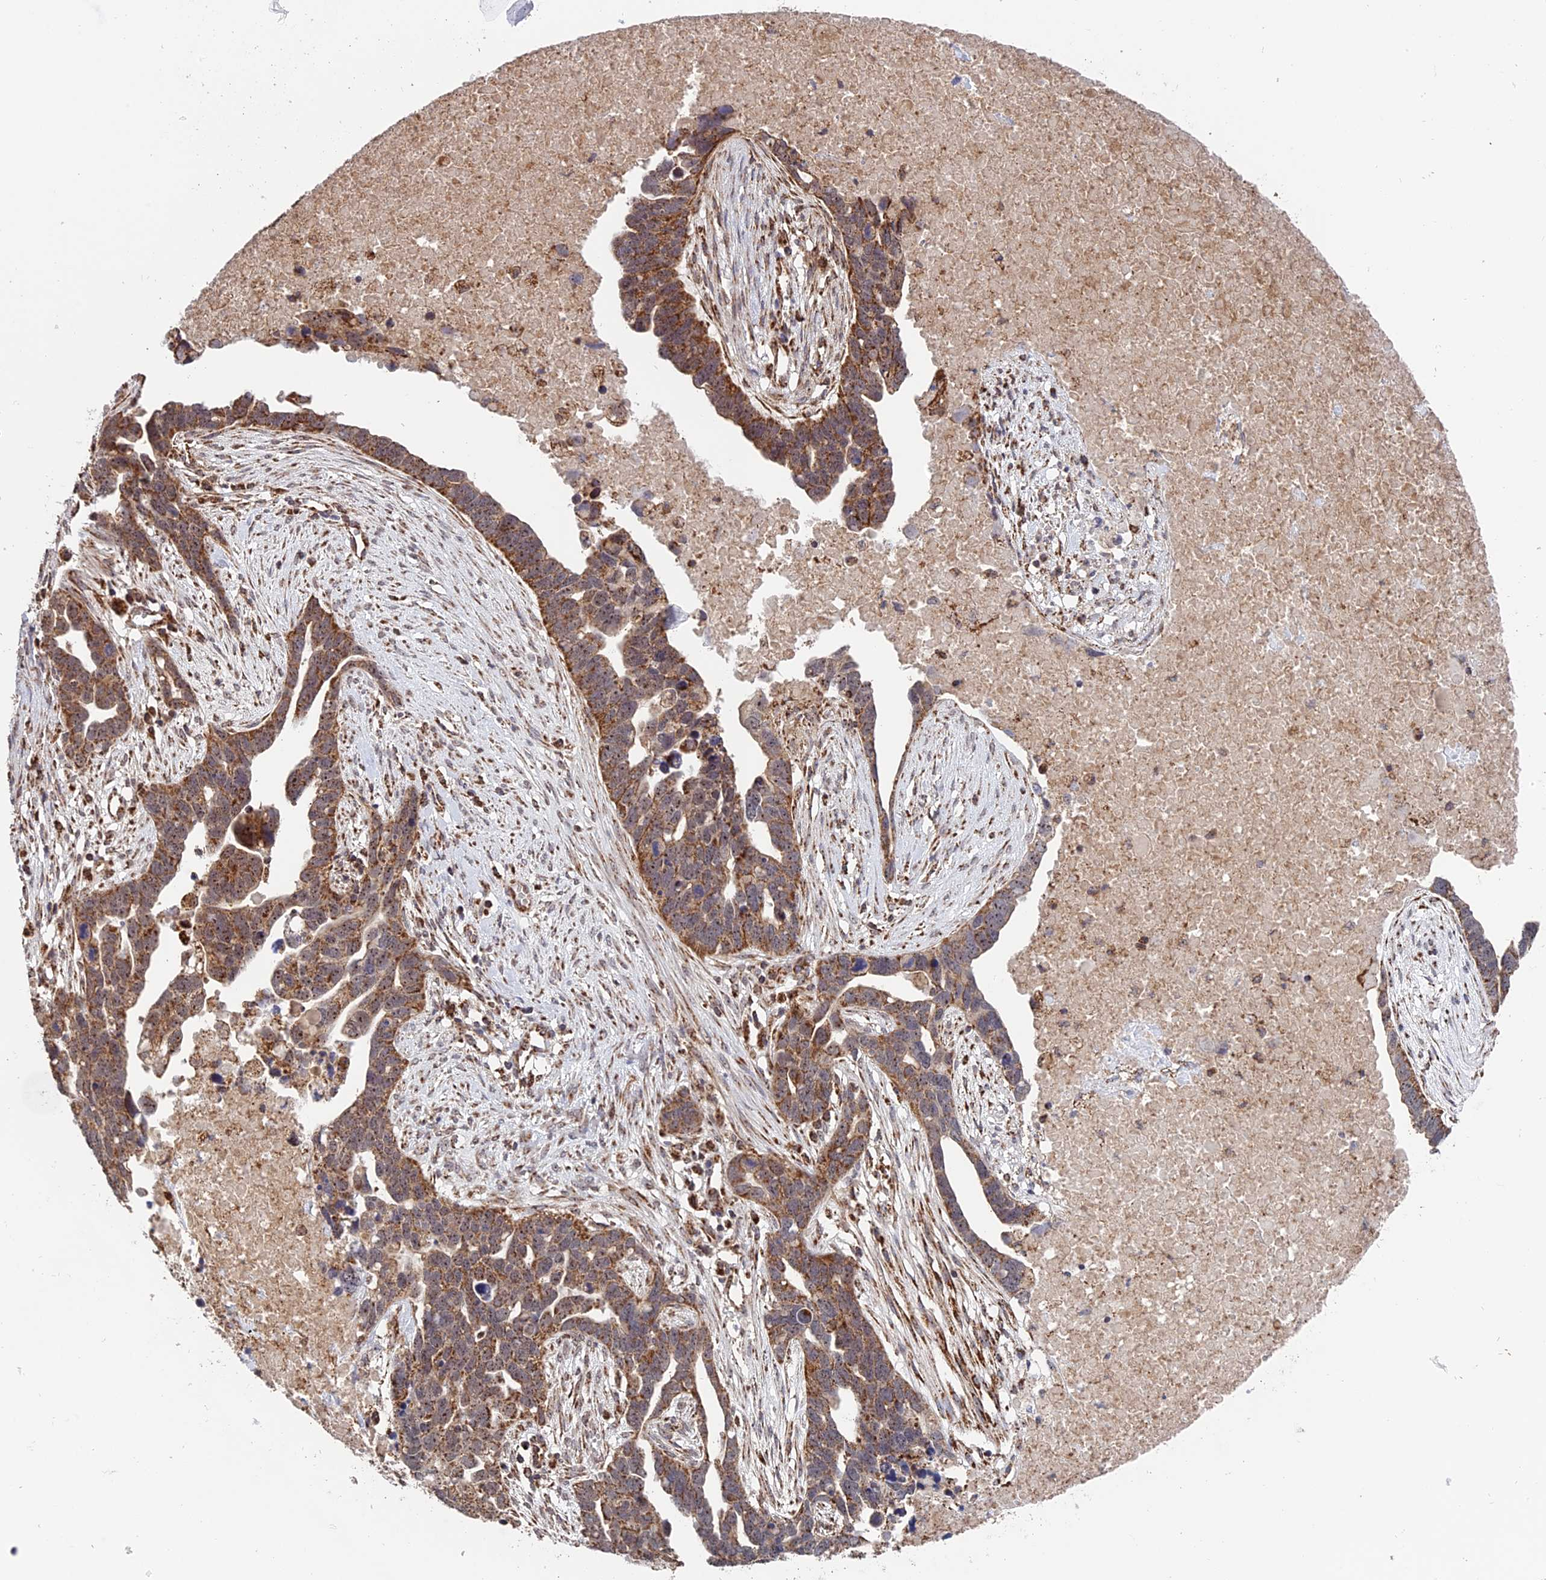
{"staining": {"intensity": "moderate", "quantity": ">75%", "location": "cytoplasmic/membranous"}, "tissue": "ovarian cancer", "cell_type": "Tumor cells", "image_type": "cancer", "snomed": [{"axis": "morphology", "description": "Cystadenocarcinoma, serous, NOS"}, {"axis": "topography", "description": "Ovary"}], "caption": "A histopathology image showing moderate cytoplasmic/membranous positivity in approximately >75% of tumor cells in ovarian cancer (serous cystadenocarcinoma), as visualized by brown immunohistochemical staining.", "gene": "DTYMK", "patient": {"sex": "female", "age": 54}}